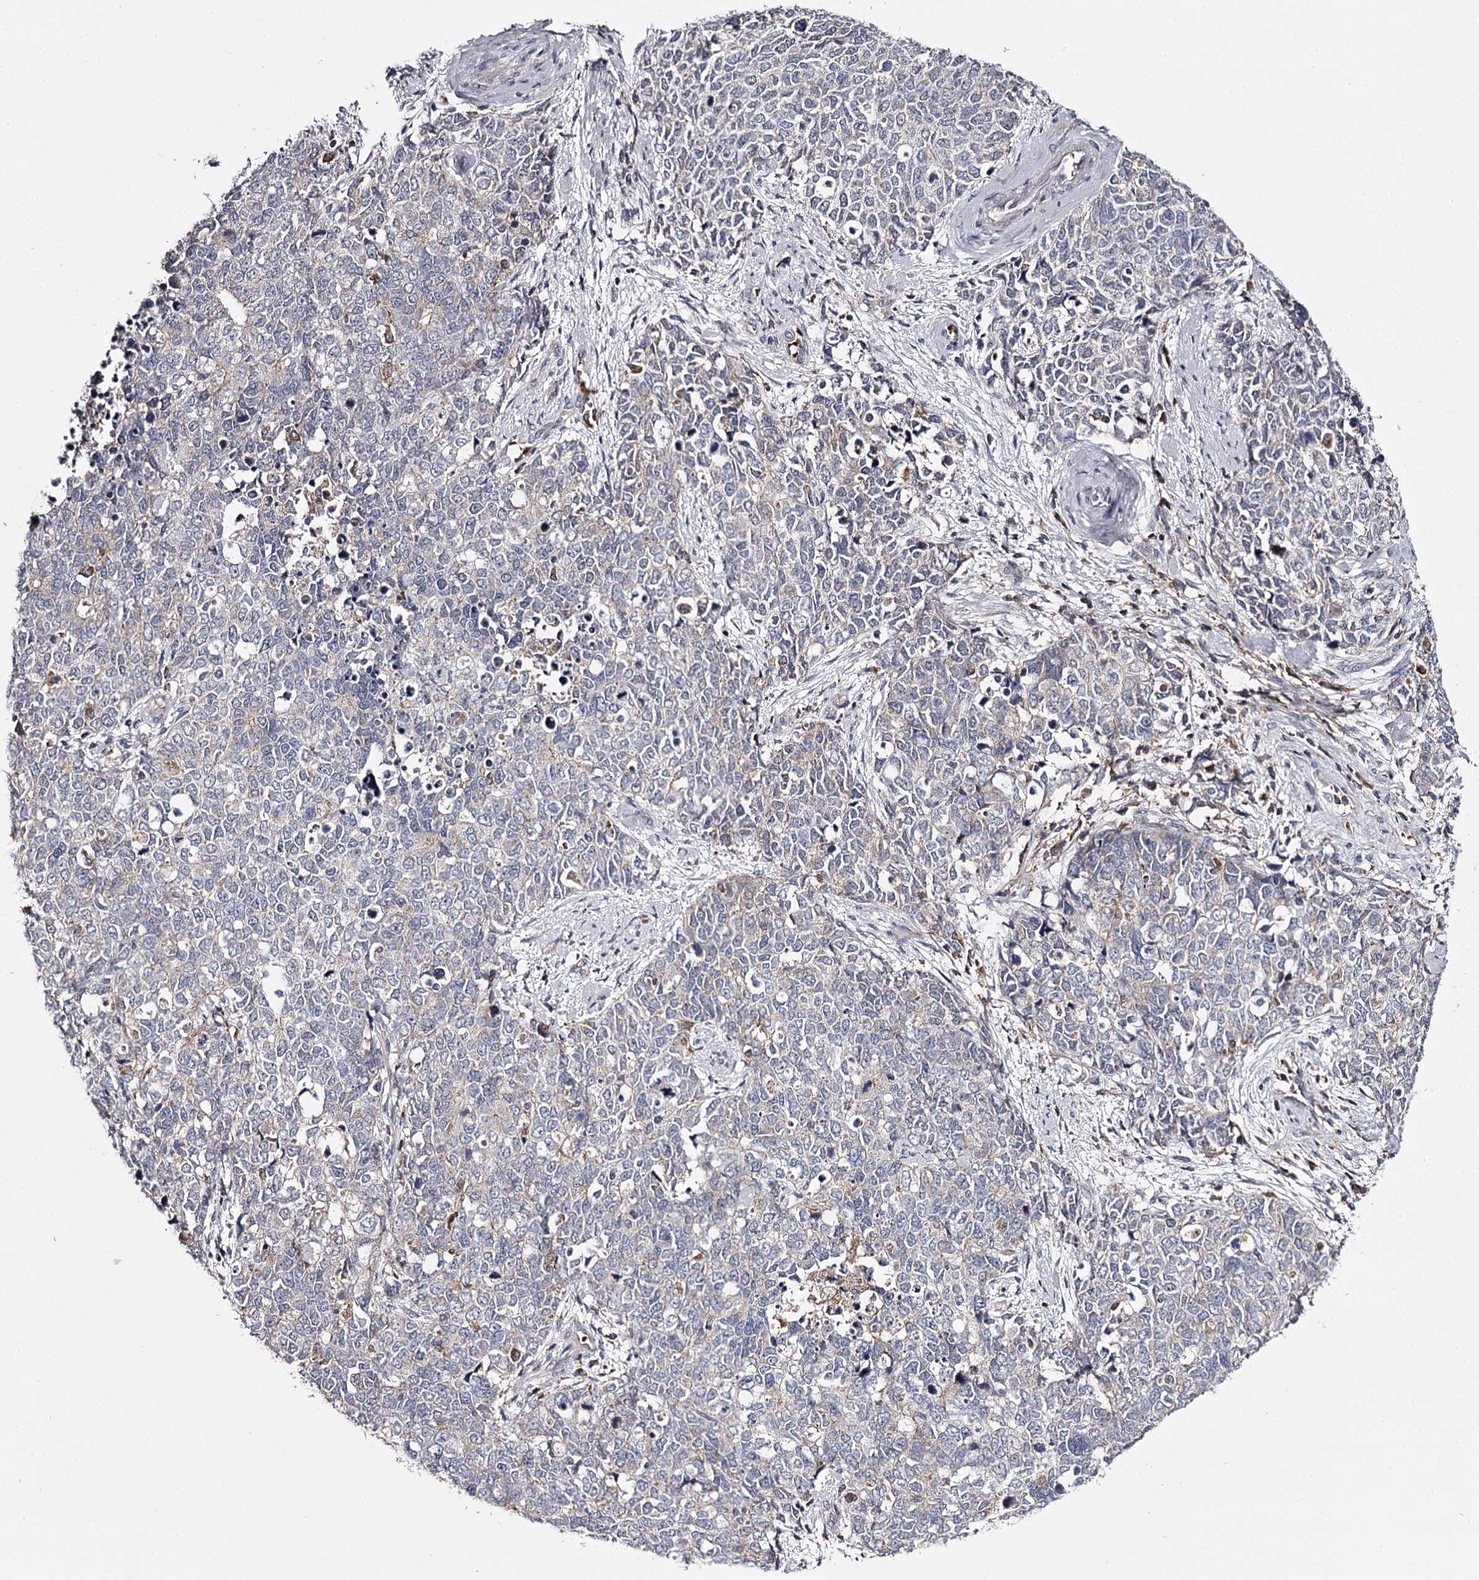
{"staining": {"intensity": "negative", "quantity": "none", "location": "none"}, "tissue": "cervical cancer", "cell_type": "Tumor cells", "image_type": "cancer", "snomed": [{"axis": "morphology", "description": "Squamous cell carcinoma, NOS"}, {"axis": "topography", "description": "Cervix"}], "caption": "The histopathology image displays no significant staining in tumor cells of cervical cancer.", "gene": "RASSF6", "patient": {"sex": "female", "age": 63}}